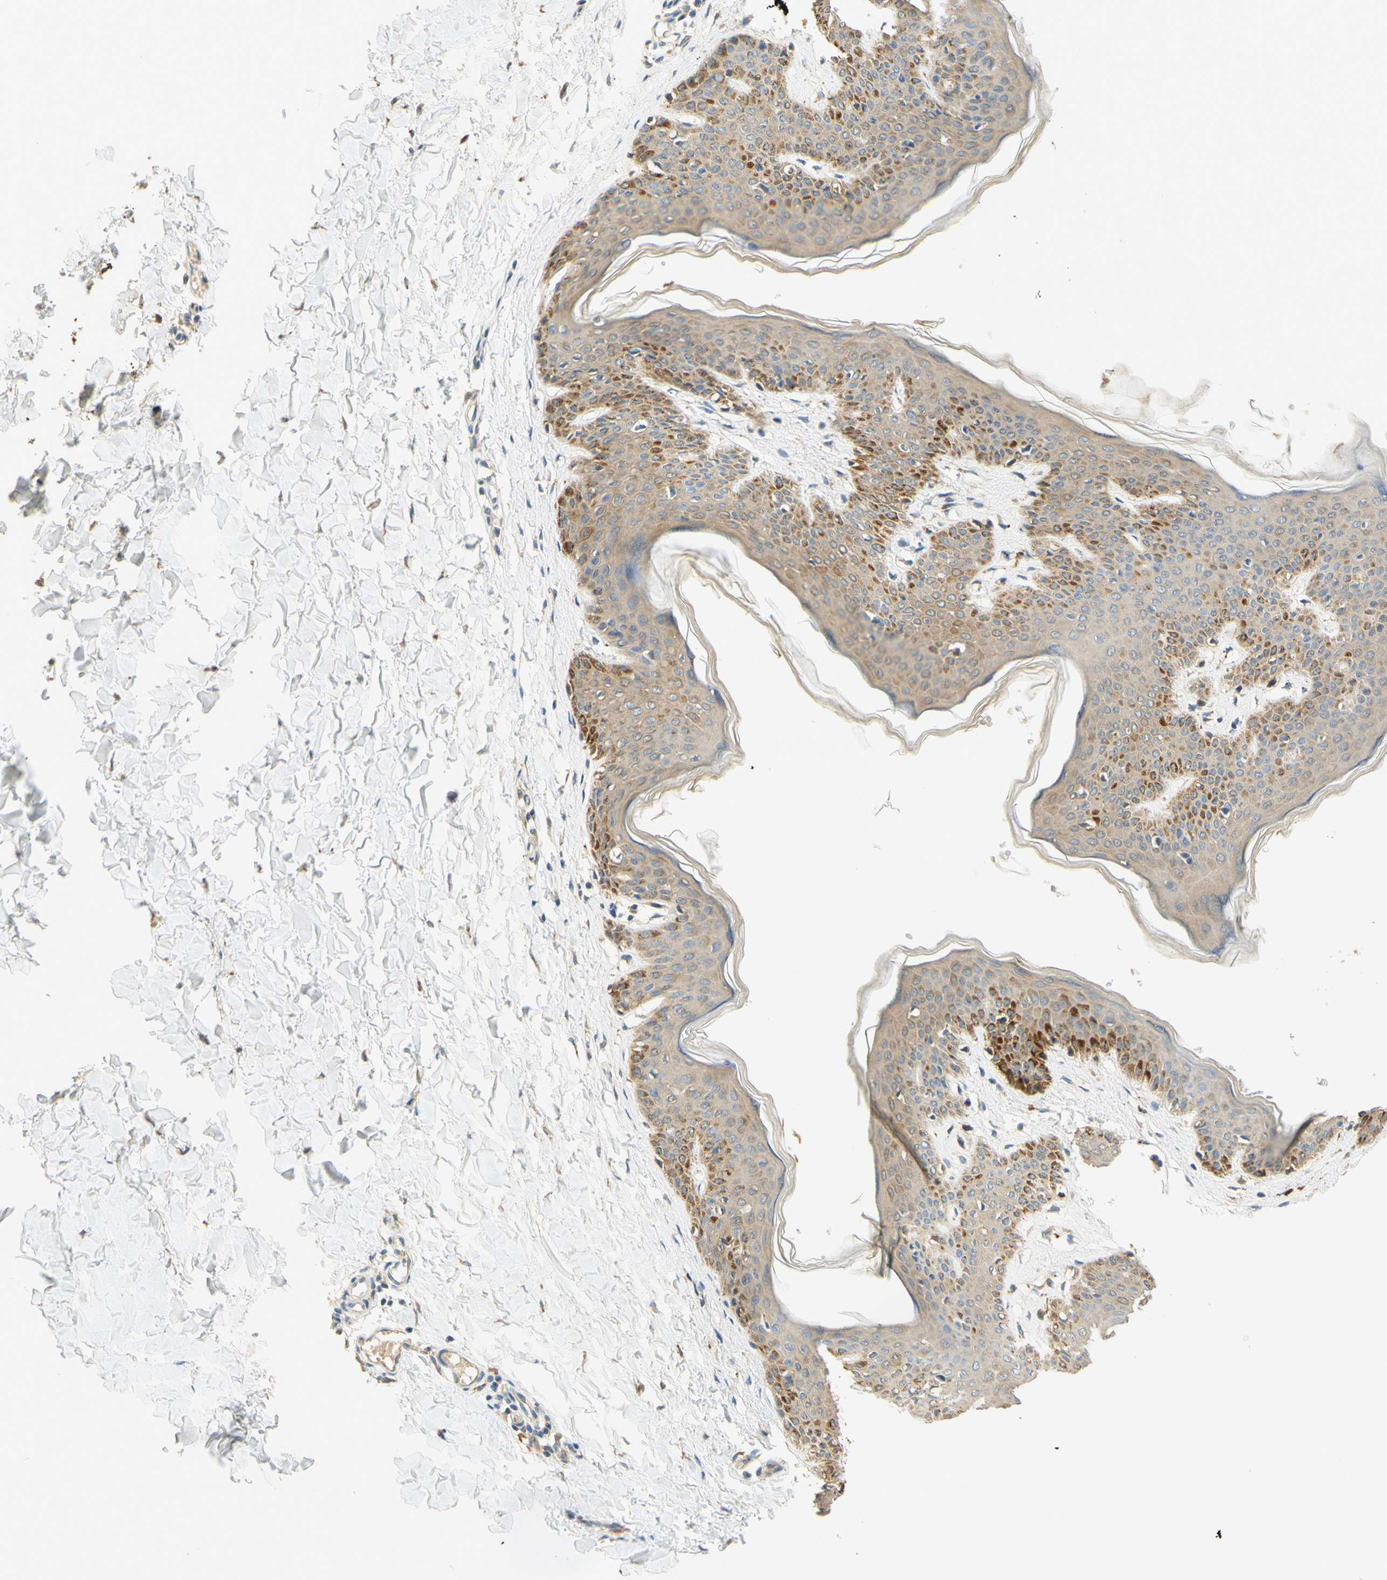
{"staining": {"intensity": "moderate", "quantity": ">75%", "location": "cytoplasmic/membranous"}, "tissue": "skin", "cell_type": "Fibroblasts", "image_type": "normal", "snomed": [{"axis": "morphology", "description": "Normal tissue, NOS"}, {"axis": "topography", "description": "Skin"}], "caption": "Immunohistochemical staining of normal skin exhibits medium levels of moderate cytoplasmic/membranous positivity in approximately >75% of fibroblasts. The protein of interest is stained brown, and the nuclei are stained in blue (DAB IHC with brightfield microscopy, high magnification).", "gene": "ENTREP2", "patient": {"sex": "female", "age": 17}}